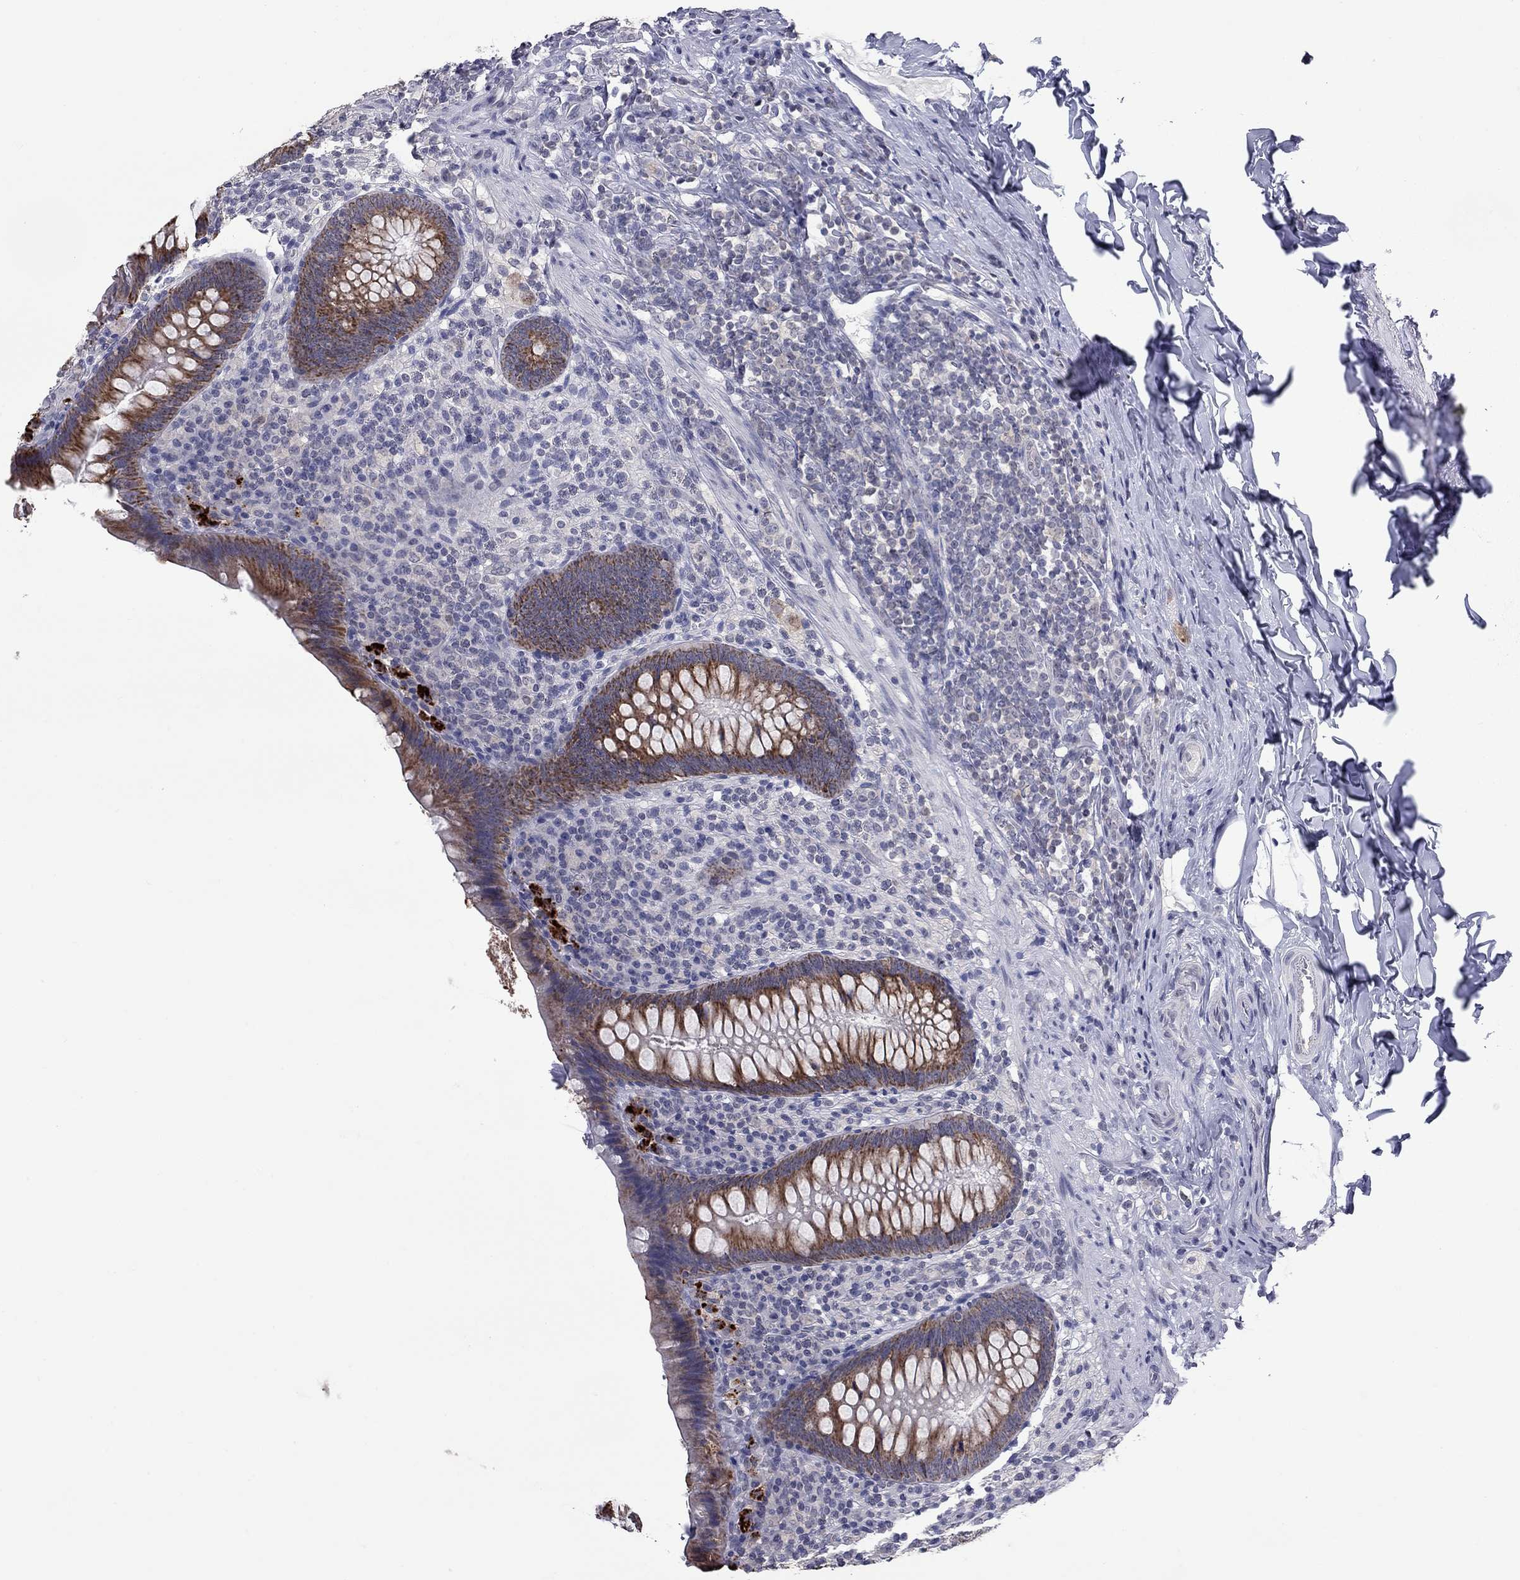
{"staining": {"intensity": "strong", "quantity": ">75%", "location": "cytoplasmic/membranous"}, "tissue": "appendix", "cell_type": "Glandular cells", "image_type": "normal", "snomed": [{"axis": "morphology", "description": "Normal tissue, NOS"}, {"axis": "topography", "description": "Appendix"}], "caption": "The immunohistochemical stain shows strong cytoplasmic/membranous staining in glandular cells of unremarkable appendix. (Brightfield microscopy of DAB IHC at high magnification).", "gene": "SHOC2", "patient": {"sex": "male", "age": 47}}